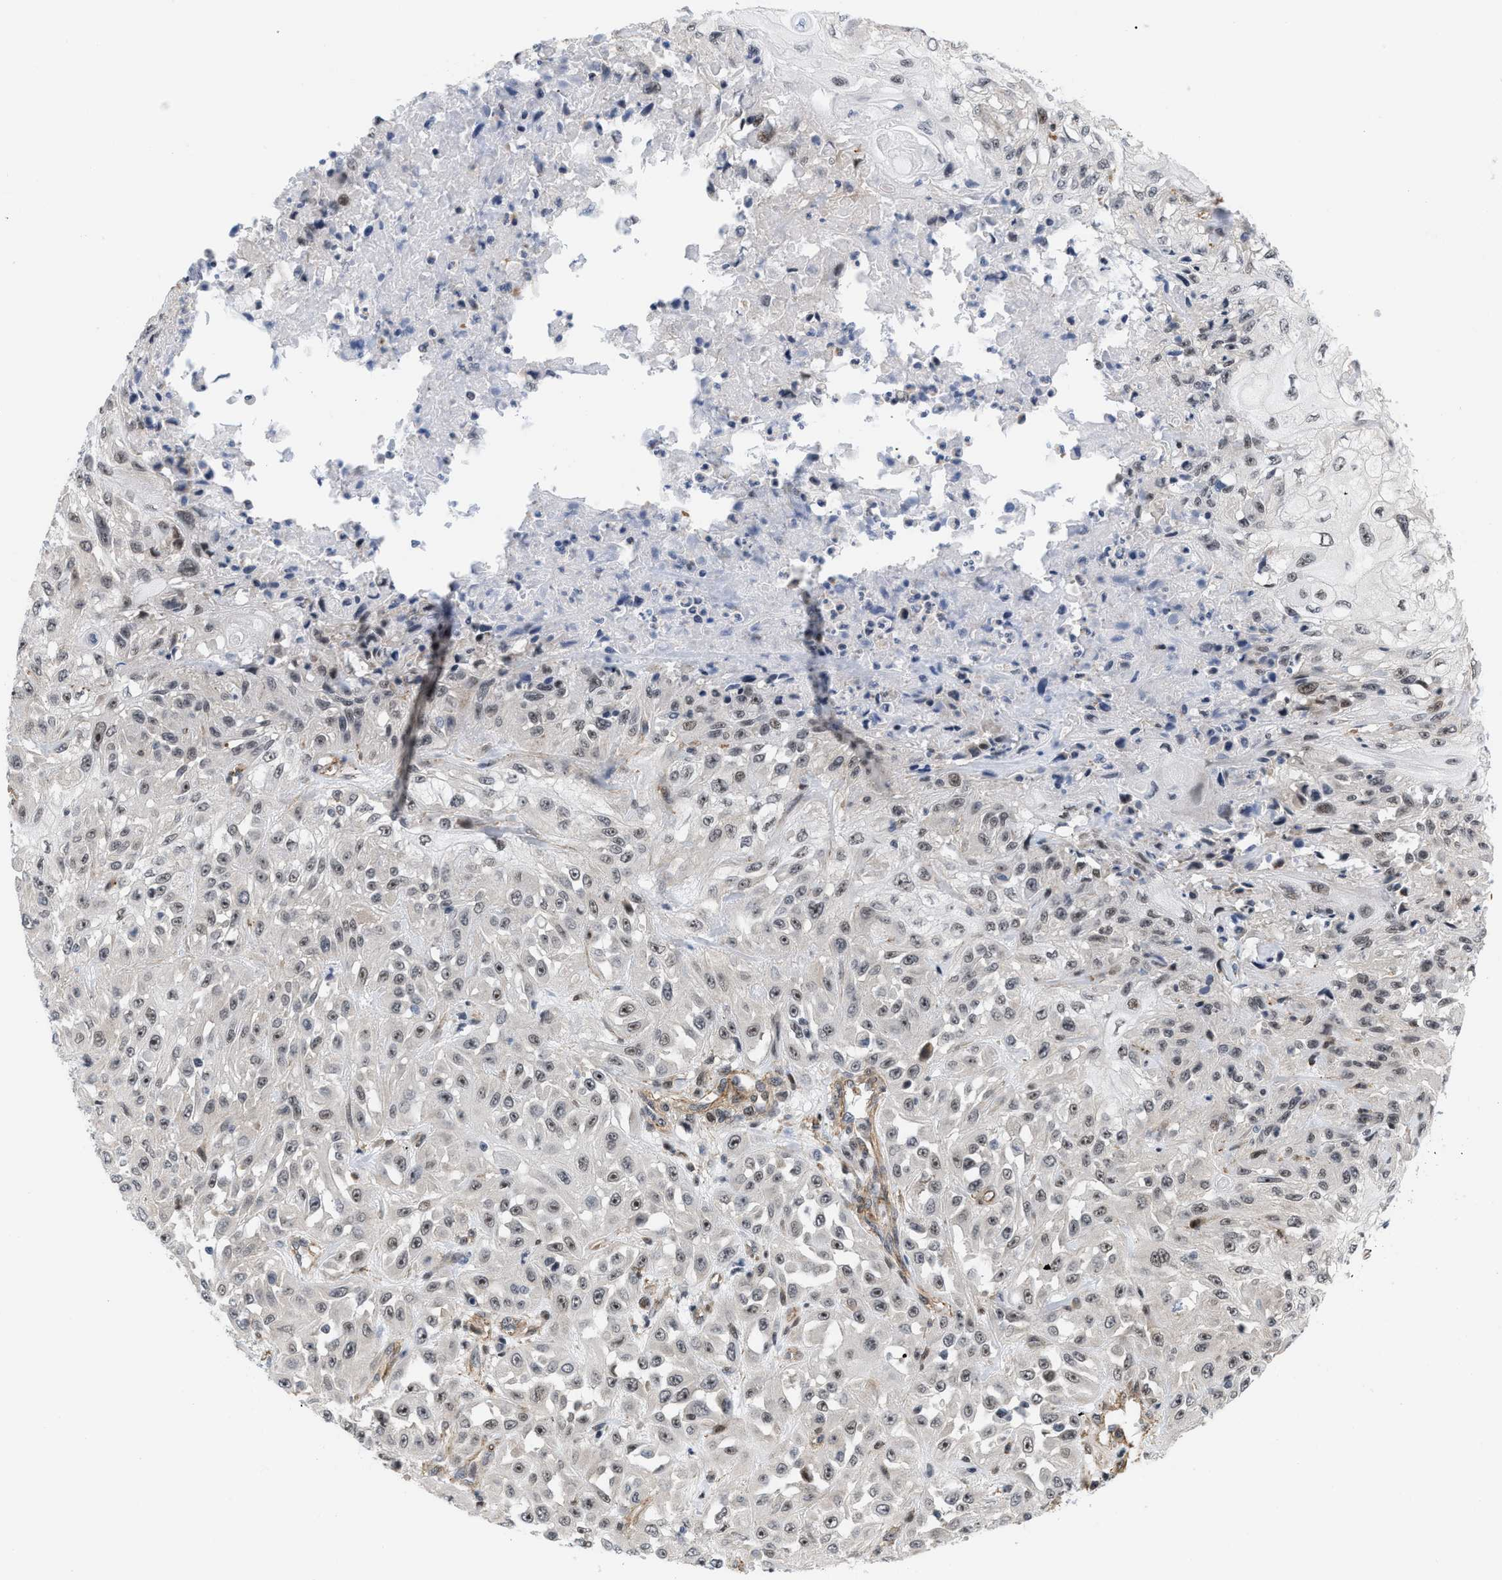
{"staining": {"intensity": "moderate", "quantity": "25%-75%", "location": "nuclear"}, "tissue": "skin cancer", "cell_type": "Tumor cells", "image_type": "cancer", "snomed": [{"axis": "morphology", "description": "Squamous cell carcinoma, NOS"}, {"axis": "morphology", "description": "Squamous cell carcinoma, metastatic, NOS"}, {"axis": "topography", "description": "Skin"}, {"axis": "topography", "description": "Lymph node"}], "caption": "The image shows staining of skin squamous cell carcinoma, revealing moderate nuclear protein expression (brown color) within tumor cells. (DAB (3,3'-diaminobenzidine) IHC, brown staining for protein, blue staining for nuclei).", "gene": "GPRASP2", "patient": {"sex": "male", "age": 75}}